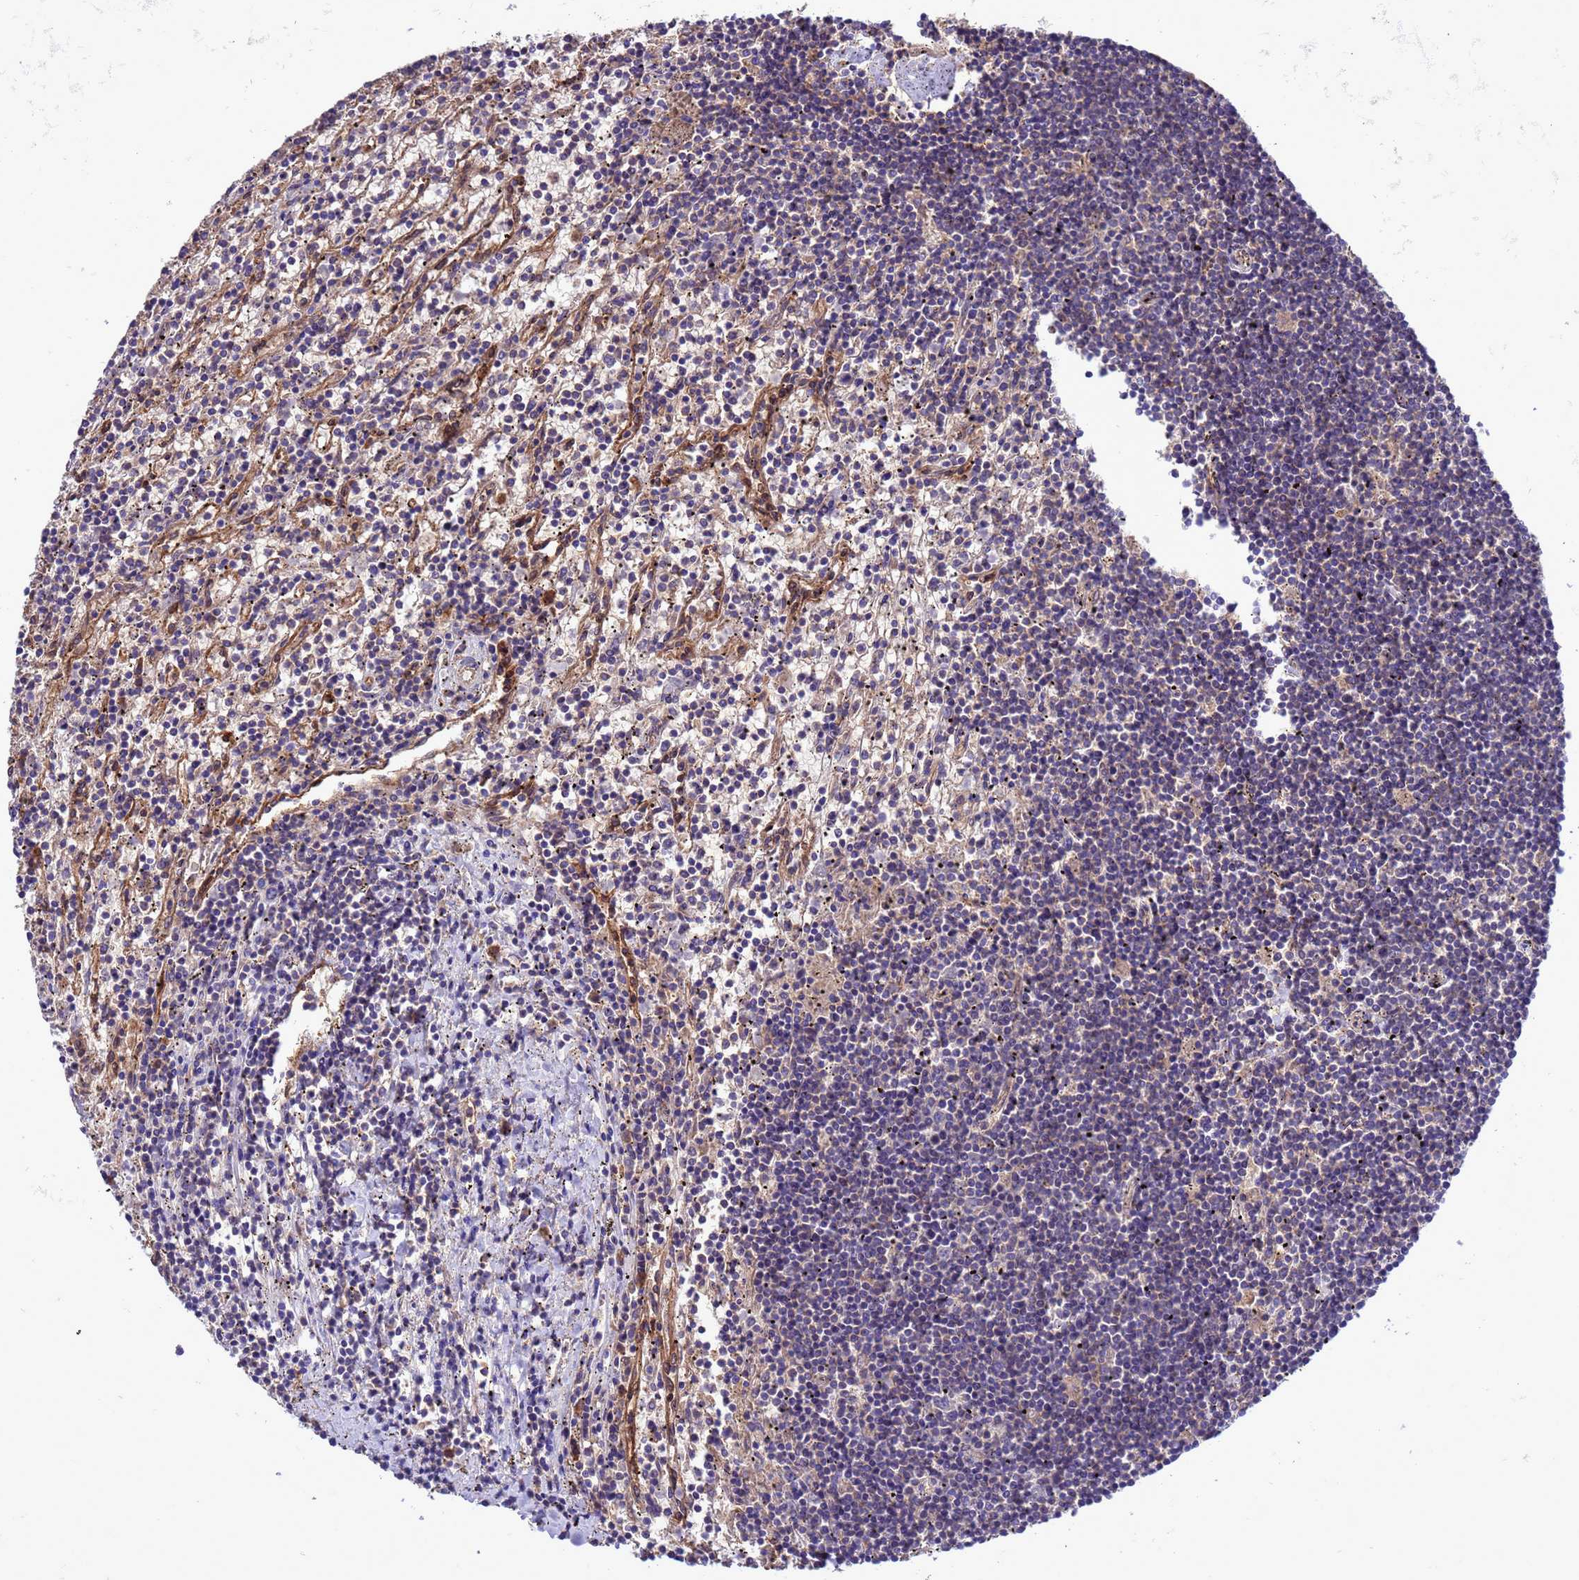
{"staining": {"intensity": "negative", "quantity": "none", "location": "none"}, "tissue": "lymphoma", "cell_type": "Tumor cells", "image_type": "cancer", "snomed": [{"axis": "morphology", "description": "Malignant lymphoma, non-Hodgkin's type, Low grade"}, {"axis": "topography", "description": "Spleen"}], "caption": "Immunohistochemistry image of lymphoma stained for a protein (brown), which reveals no expression in tumor cells.", "gene": "ARHGAP12", "patient": {"sex": "male", "age": 76}}